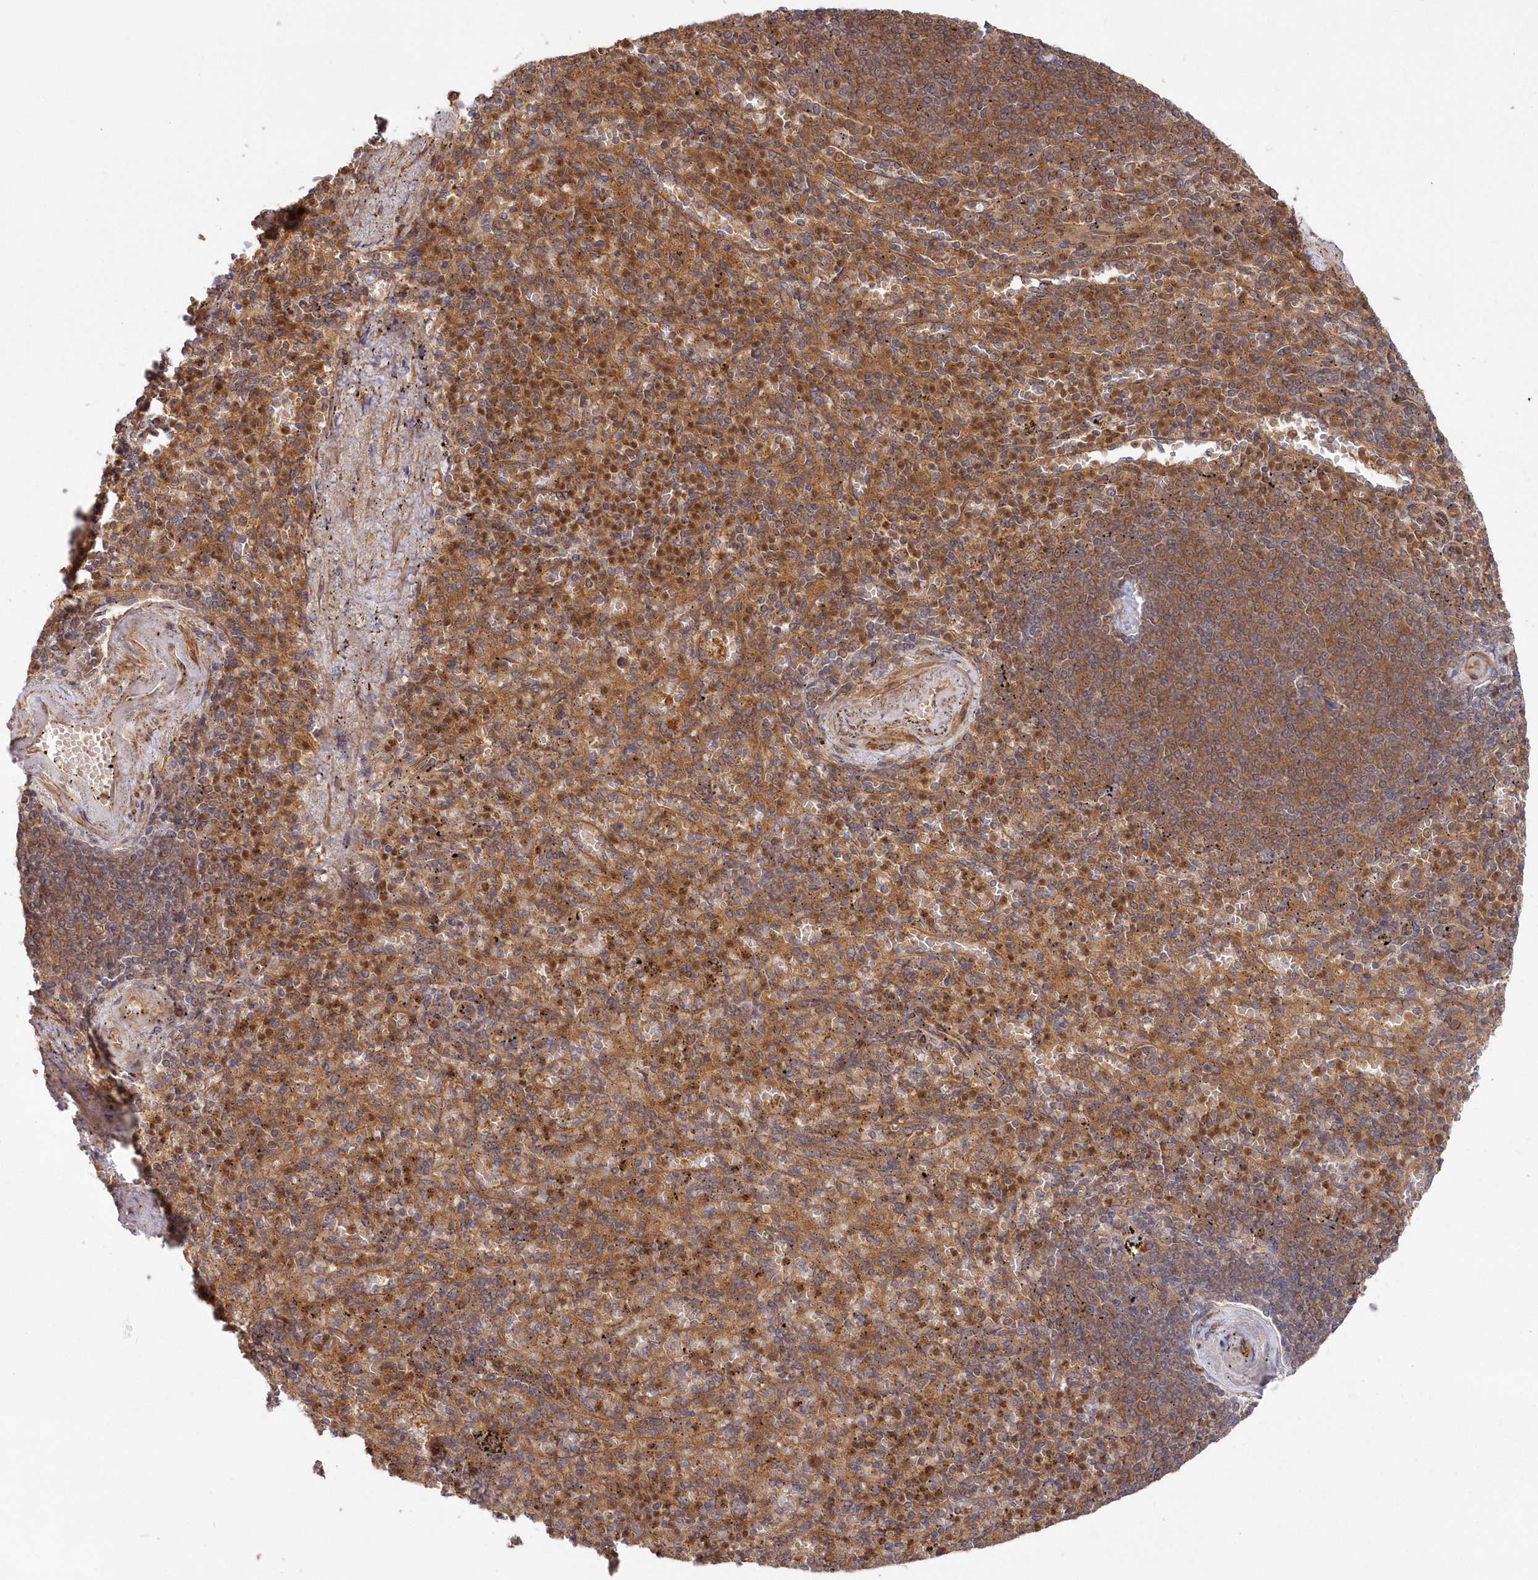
{"staining": {"intensity": "moderate", "quantity": "25%-75%", "location": "cytoplasmic/membranous"}, "tissue": "spleen", "cell_type": "Cells in red pulp", "image_type": "normal", "snomed": [{"axis": "morphology", "description": "Normal tissue, NOS"}, {"axis": "topography", "description": "Spleen"}], "caption": "Protein positivity by IHC exhibits moderate cytoplasmic/membranous expression in approximately 25%-75% of cells in red pulp in normal spleen. Nuclei are stained in blue.", "gene": "TBCA", "patient": {"sex": "female", "age": 74}}